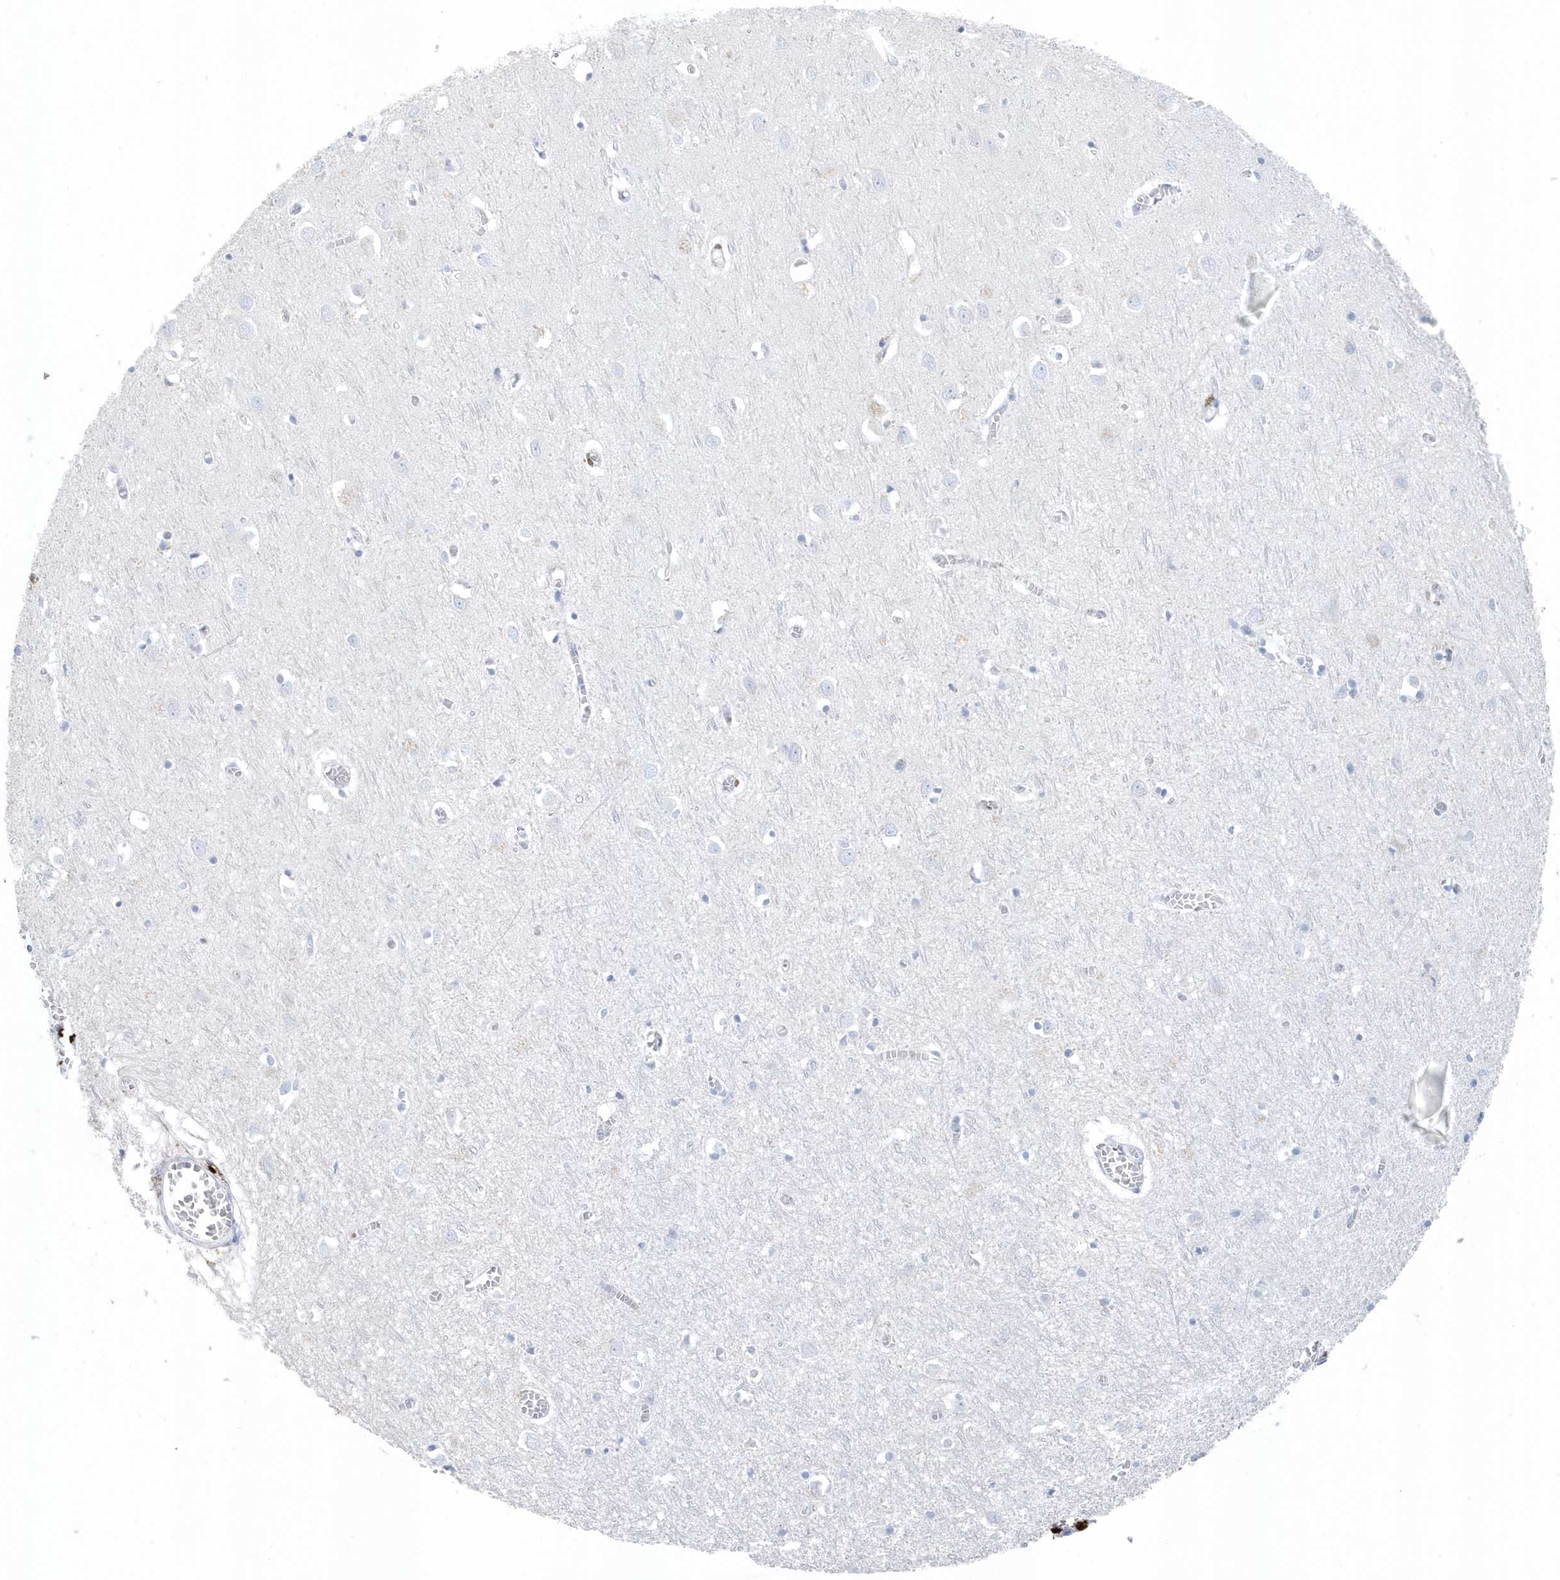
{"staining": {"intensity": "negative", "quantity": "none", "location": "none"}, "tissue": "cerebral cortex", "cell_type": "Endothelial cells", "image_type": "normal", "snomed": [{"axis": "morphology", "description": "Normal tissue, NOS"}, {"axis": "topography", "description": "Cerebral cortex"}], "caption": "A high-resolution image shows immunohistochemistry (IHC) staining of normal cerebral cortex, which reveals no significant staining in endothelial cells. (DAB (3,3'-diaminobenzidine) IHC, high magnification).", "gene": "FAM98A", "patient": {"sex": "female", "age": 64}}